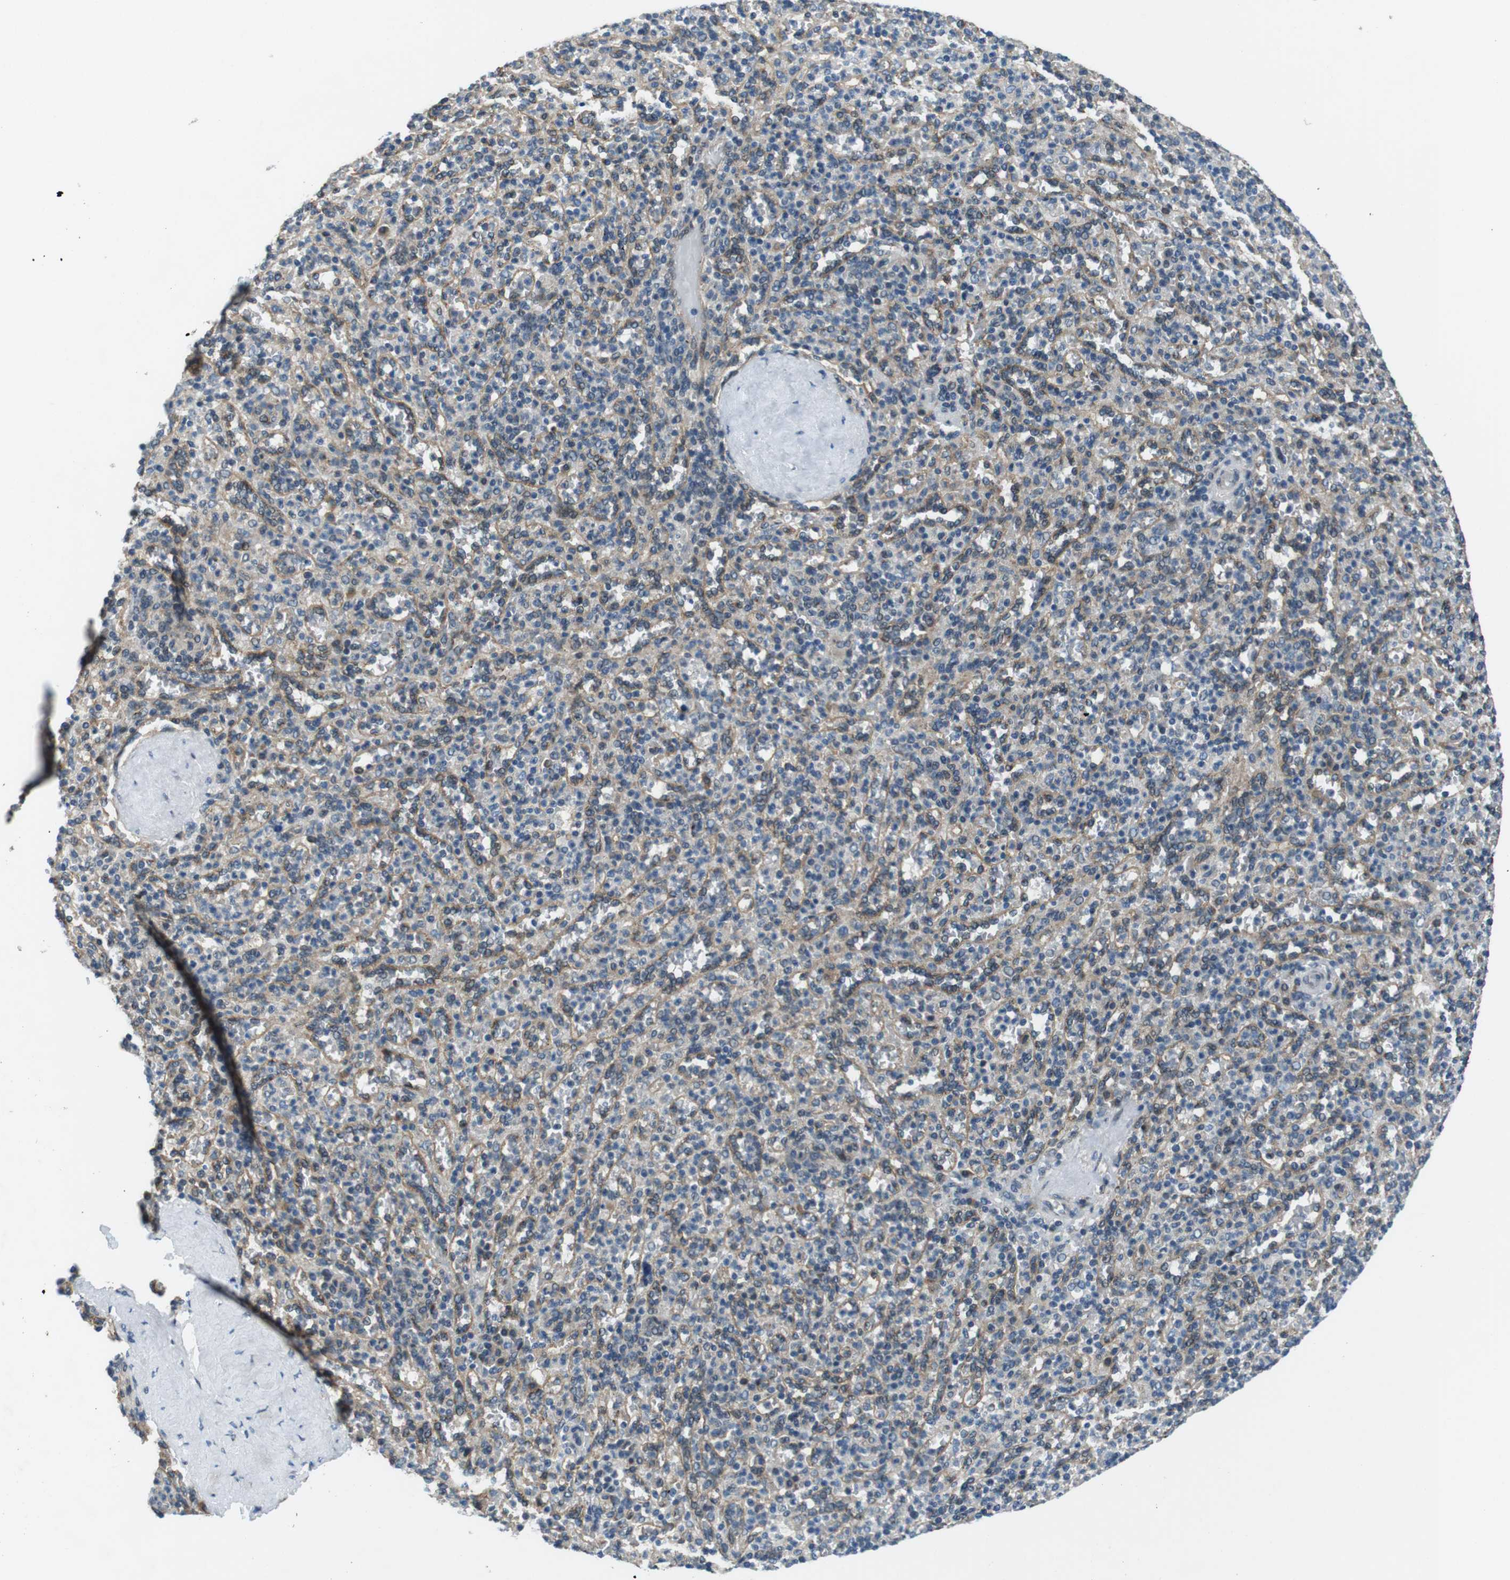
{"staining": {"intensity": "negative", "quantity": "none", "location": "none"}, "tissue": "spleen", "cell_type": "Cells in red pulp", "image_type": "normal", "snomed": [{"axis": "morphology", "description": "Normal tissue, NOS"}, {"axis": "topography", "description": "Spleen"}], "caption": "Cells in red pulp show no significant expression in unremarkable spleen.", "gene": "PALD1", "patient": {"sex": "male", "age": 36}}